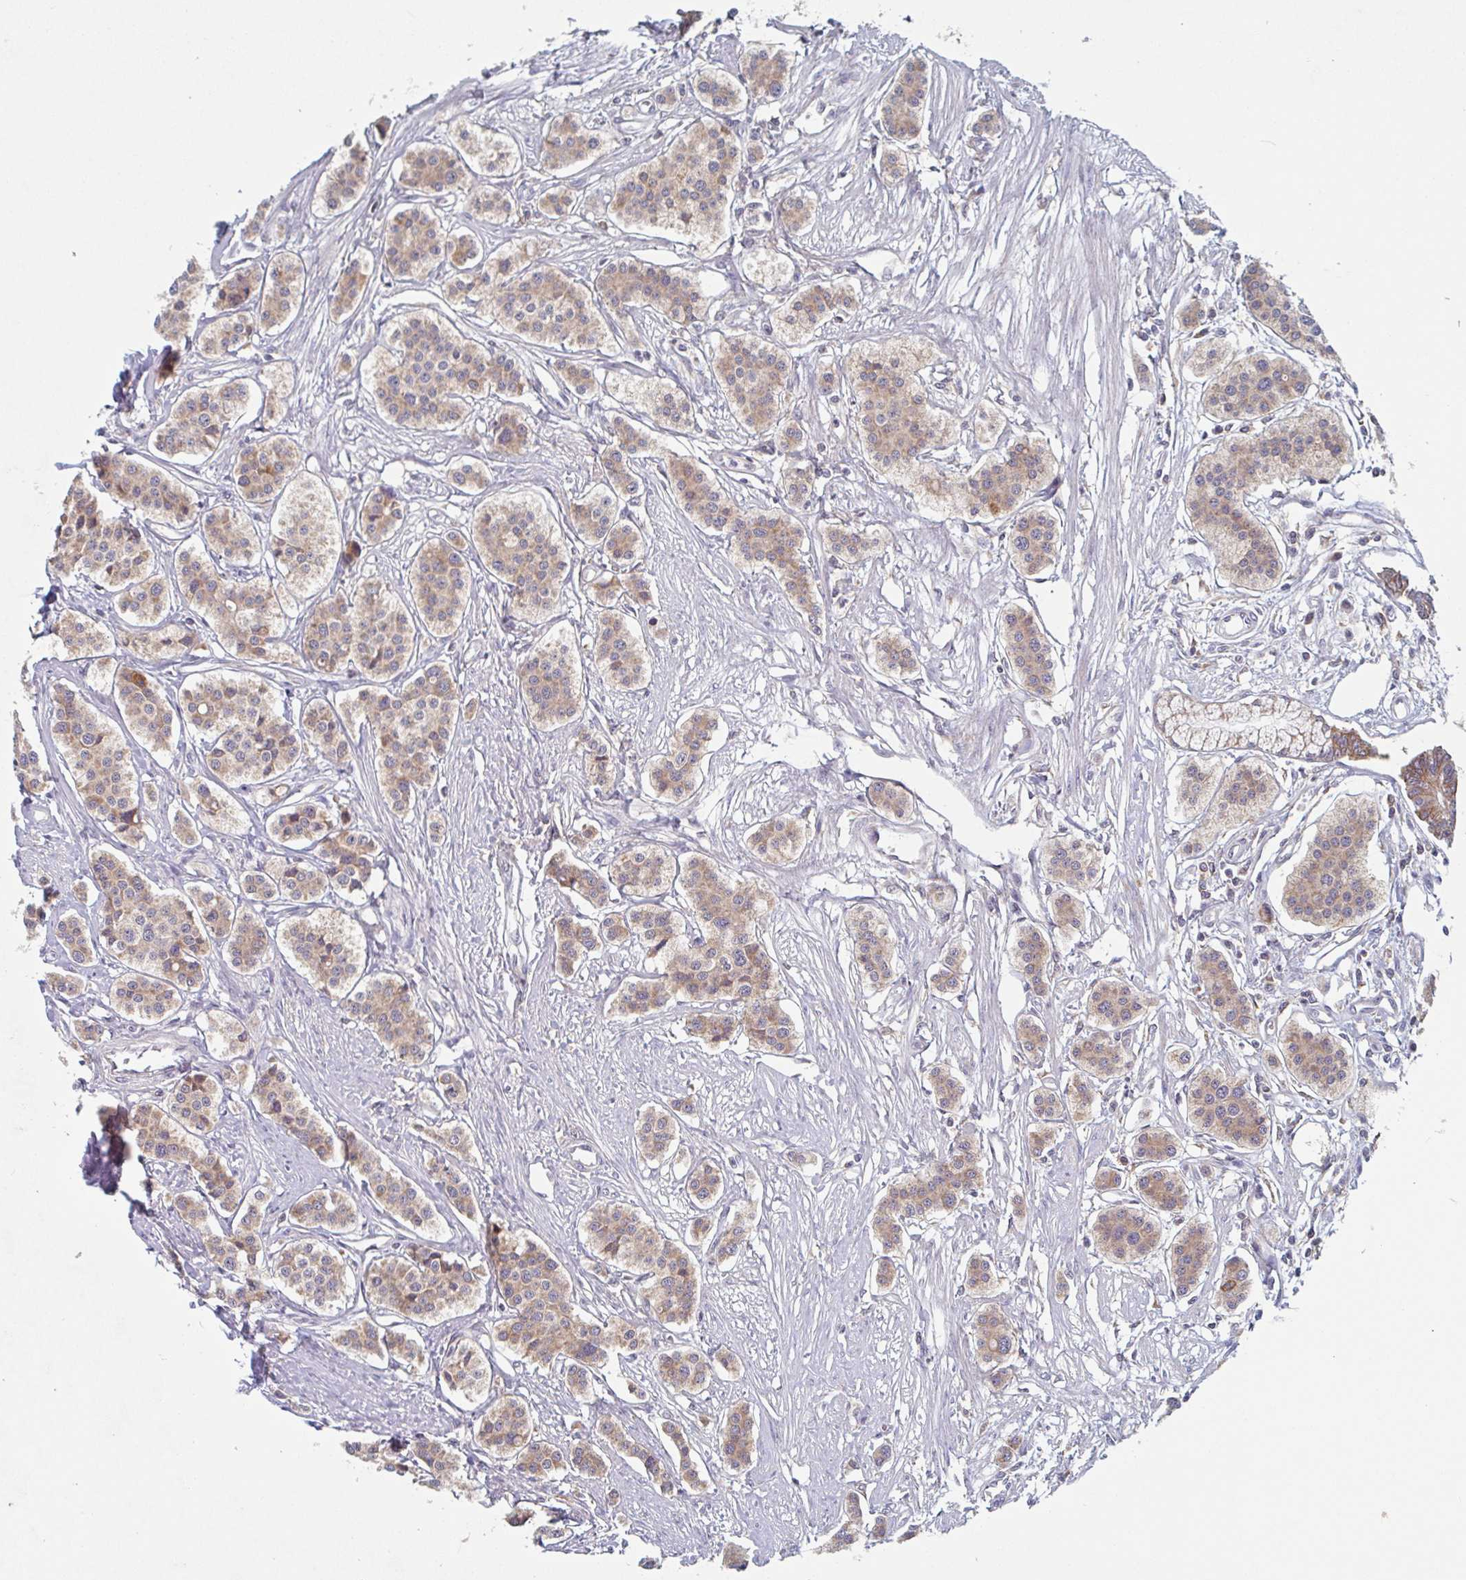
{"staining": {"intensity": "weak", "quantity": ">75%", "location": "cytoplasmic/membranous"}, "tissue": "carcinoid", "cell_type": "Tumor cells", "image_type": "cancer", "snomed": [{"axis": "morphology", "description": "Carcinoid, malignant, NOS"}, {"axis": "topography", "description": "Small intestine"}], "caption": "Carcinoid tissue reveals weak cytoplasmic/membranous staining in approximately >75% of tumor cells", "gene": "SURF1", "patient": {"sex": "male", "age": 60}}